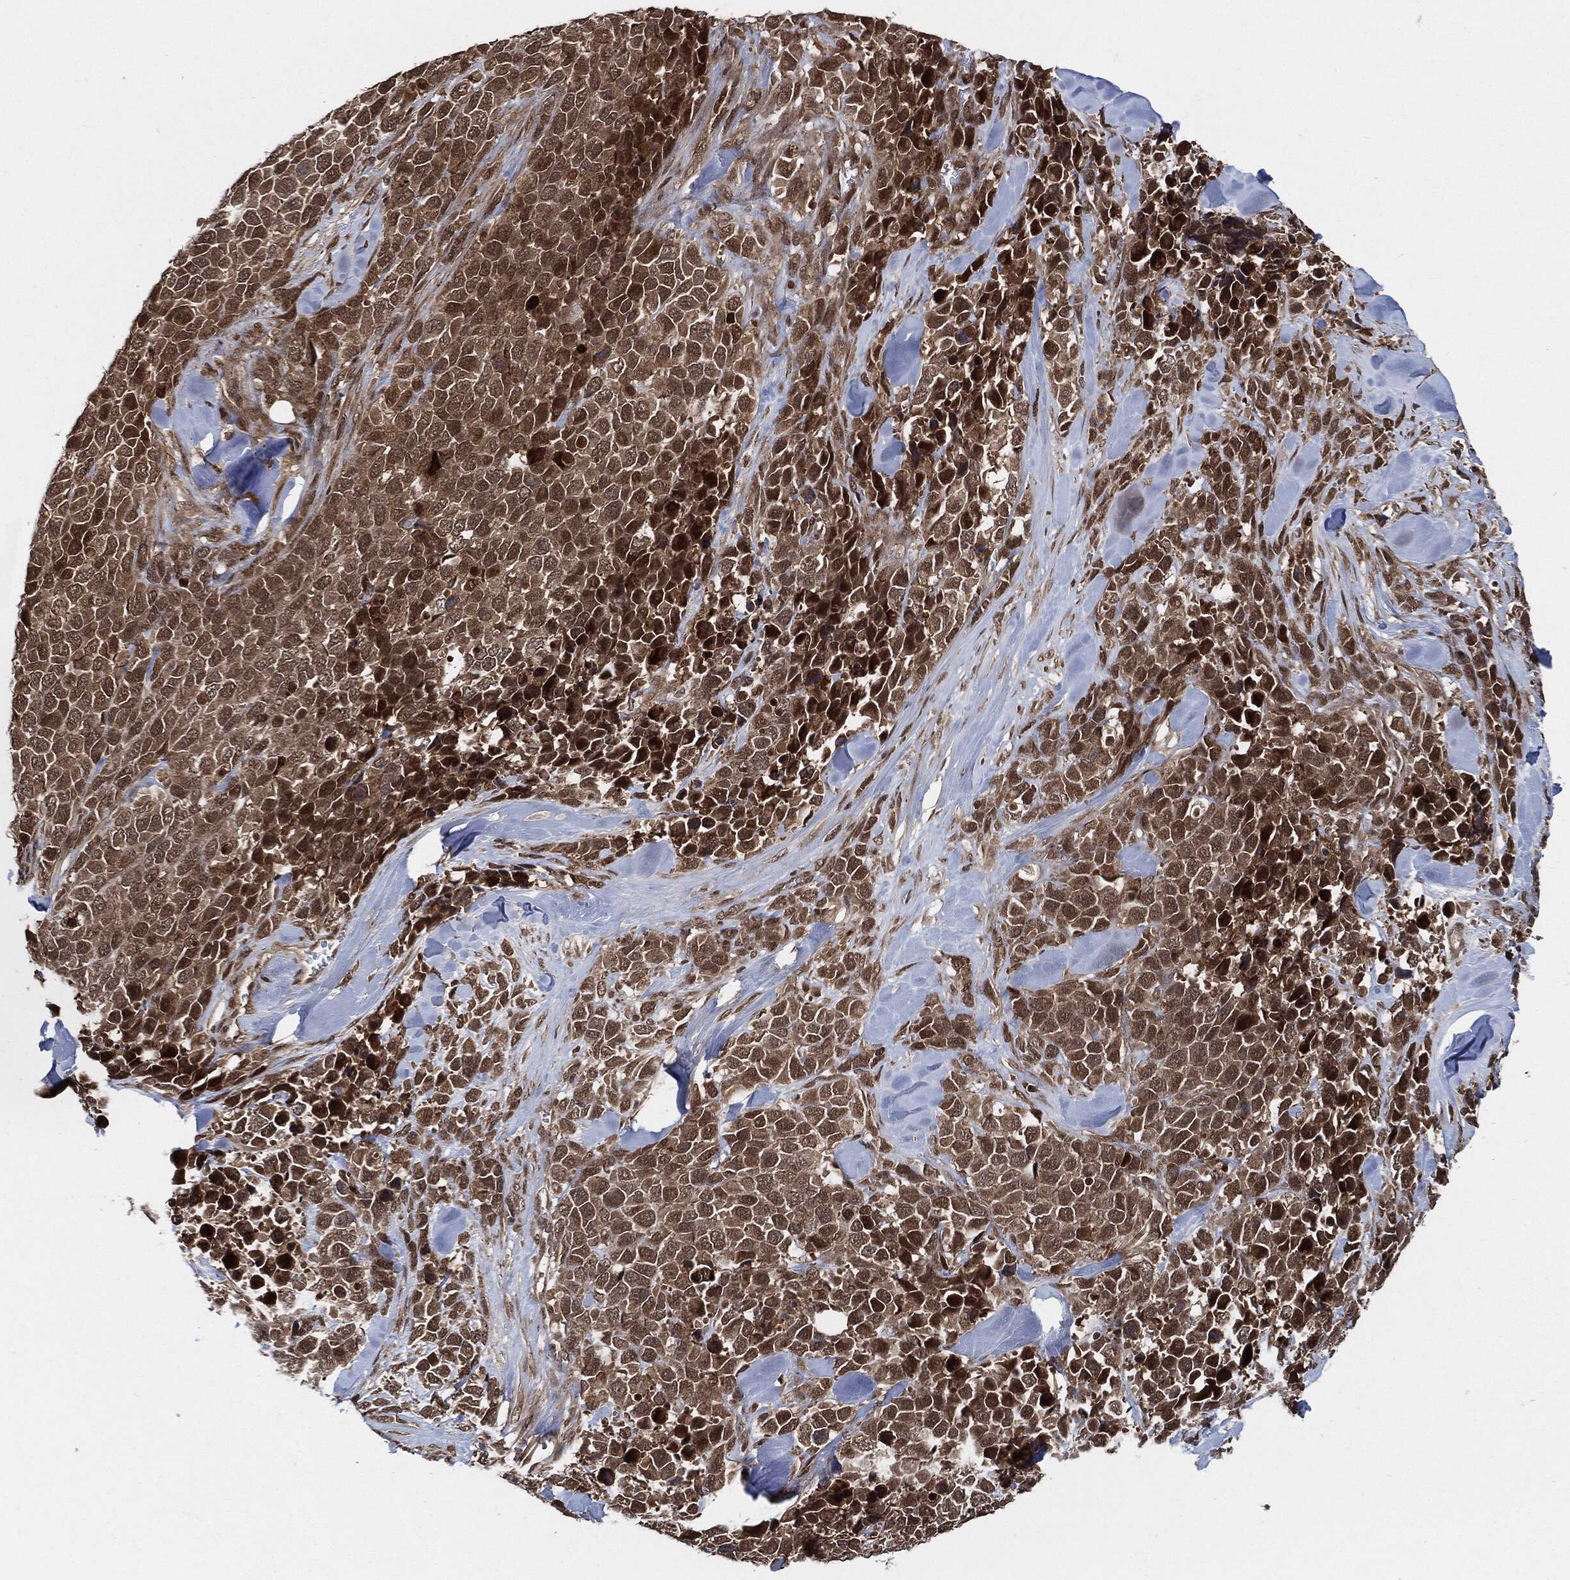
{"staining": {"intensity": "moderate", "quantity": ">75%", "location": "cytoplasmic/membranous,nuclear"}, "tissue": "melanoma", "cell_type": "Tumor cells", "image_type": "cancer", "snomed": [{"axis": "morphology", "description": "Malignant melanoma, Metastatic site"}, {"axis": "topography", "description": "Skin"}], "caption": "This histopathology image demonstrates IHC staining of human melanoma, with medium moderate cytoplasmic/membranous and nuclear staining in about >75% of tumor cells.", "gene": "CUTA", "patient": {"sex": "male", "age": 84}}